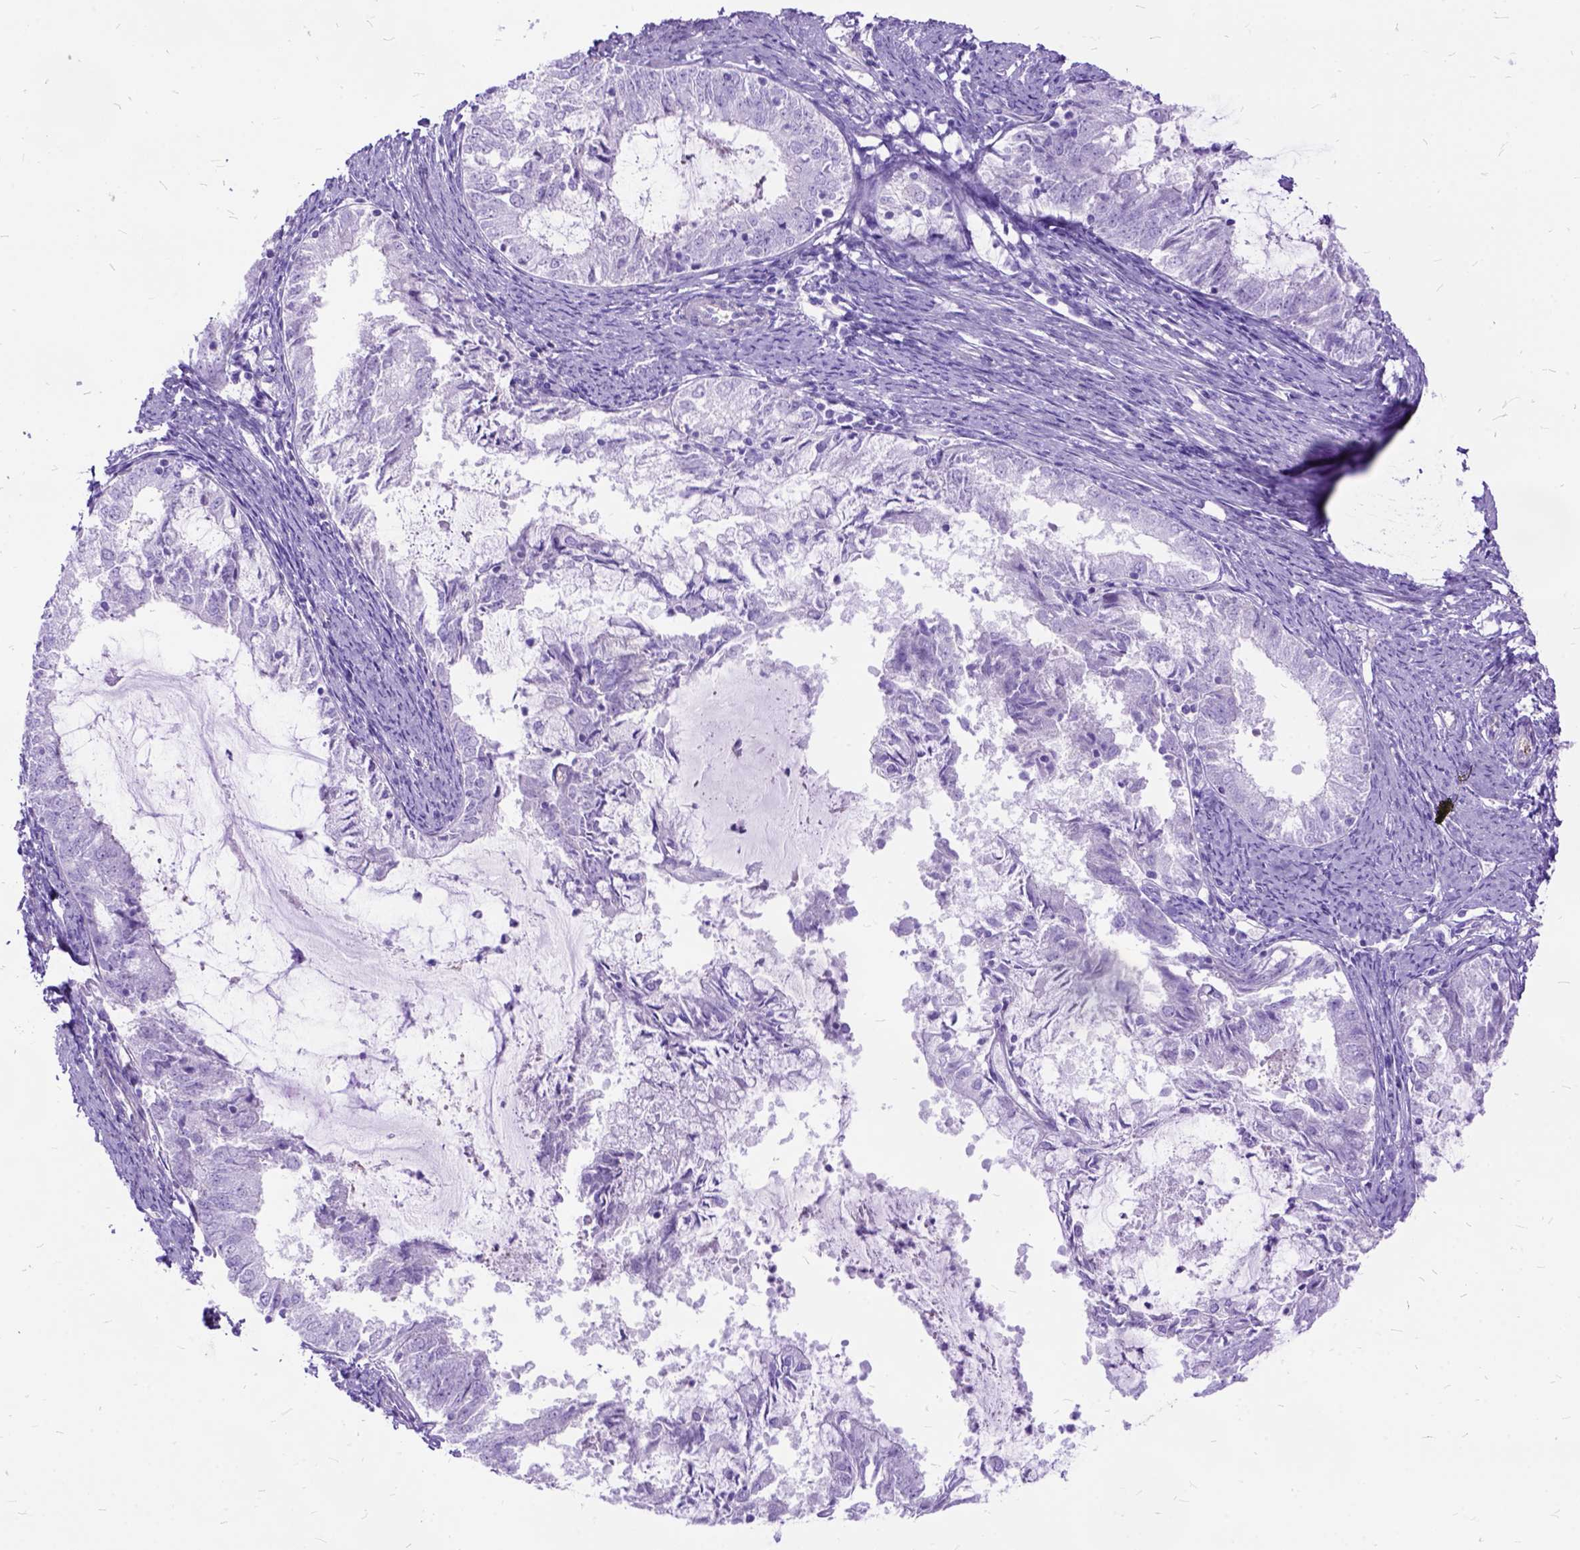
{"staining": {"intensity": "negative", "quantity": "none", "location": "none"}, "tissue": "endometrial cancer", "cell_type": "Tumor cells", "image_type": "cancer", "snomed": [{"axis": "morphology", "description": "Adenocarcinoma, NOS"}, {"axis": "topography", "description": "Endometrium"}], "caption": "An immunohistochemistry (IHC) micrograph of endometrial cancer (adenocarcinoma) is shown. There is no staining in tumor cells of endometrial cancer (adenocarcinoma). (Stains: DAB immunohistochemistry with hematoxylin counter stain, Microscopy: brightfield microscopy at high magnification).", "gene": "ARL9", "patient": {"sex": "female", "age": 57}}